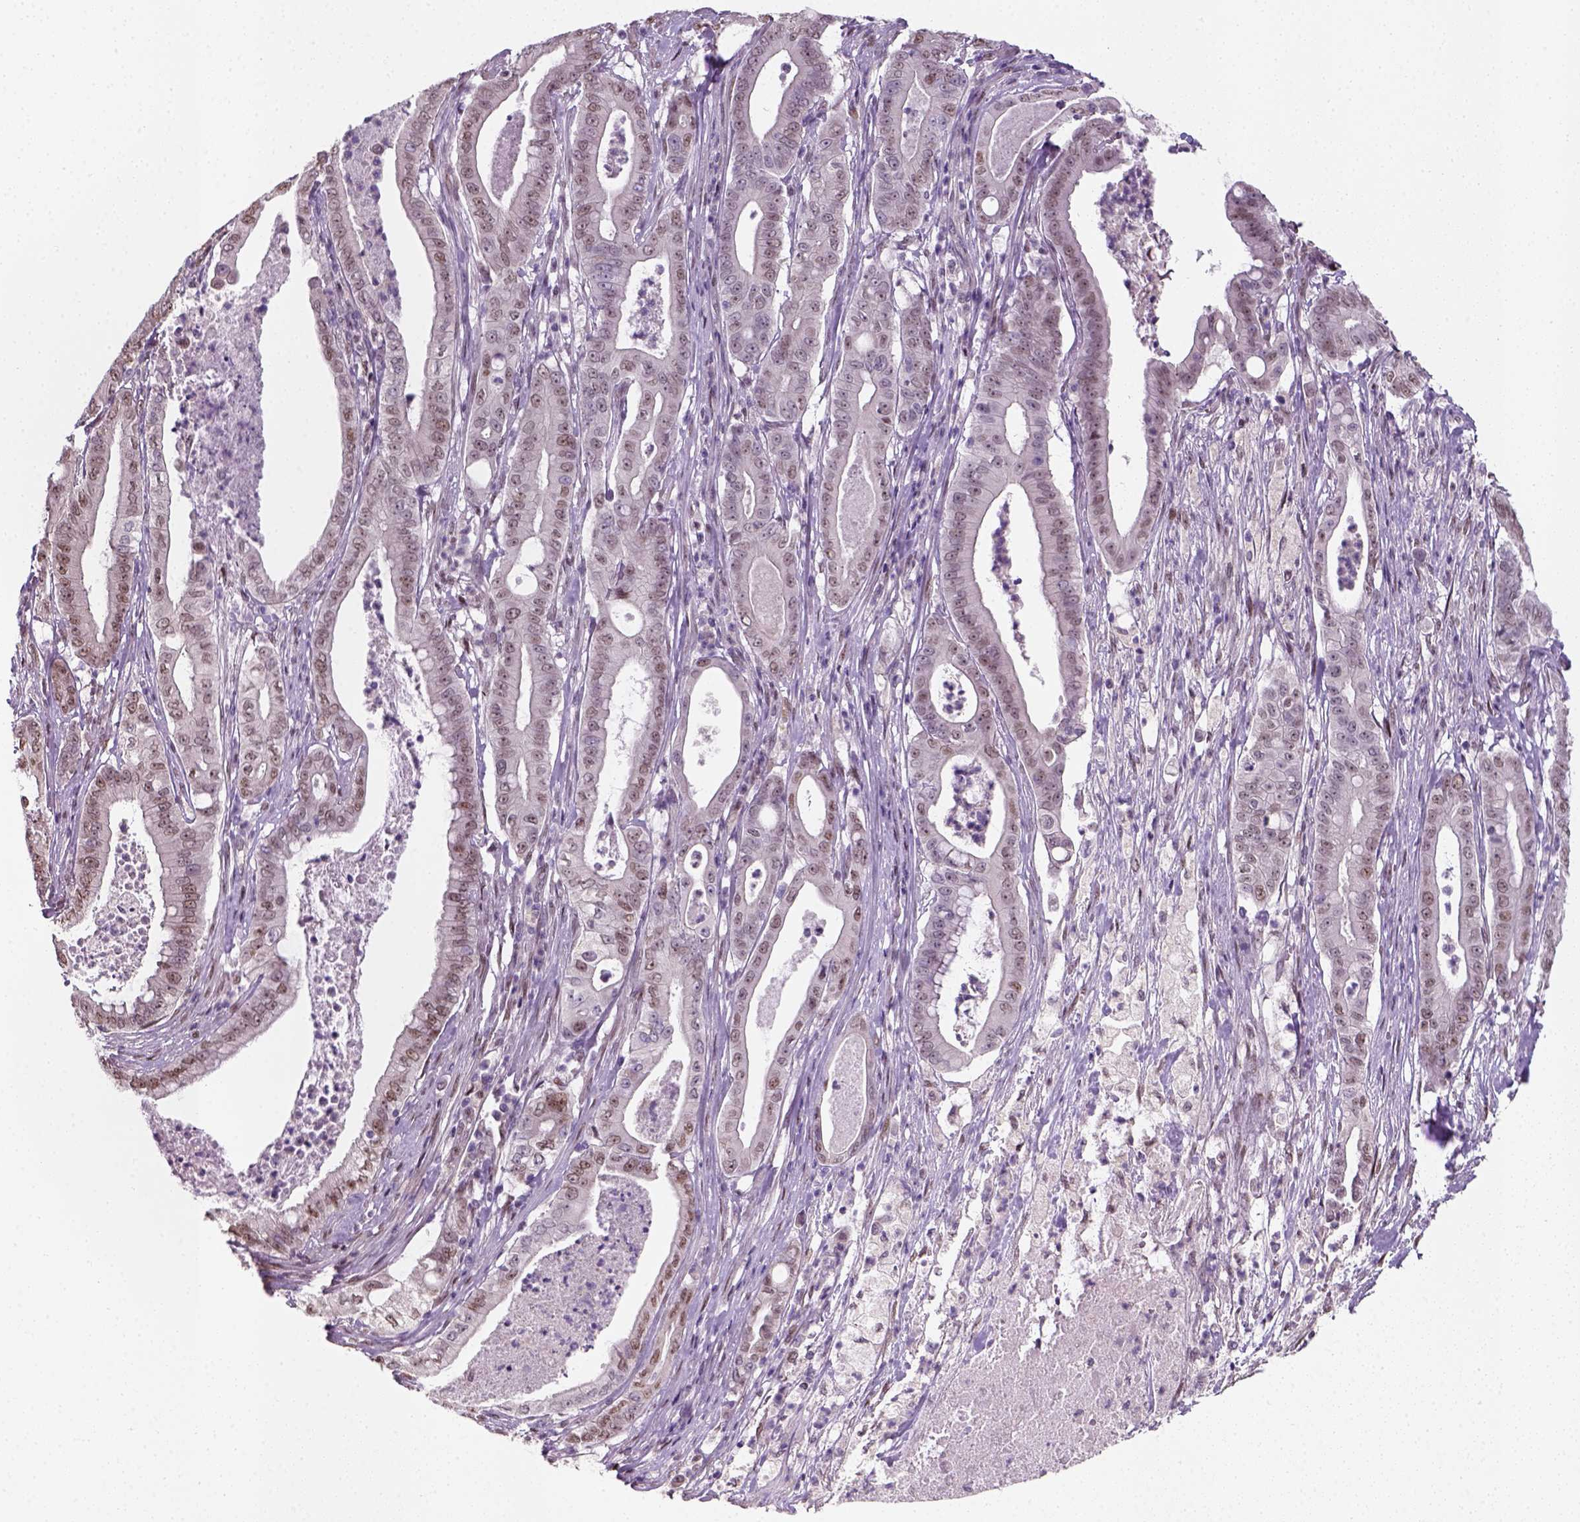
{"staining": {"intensity": "moderate", "quantity": "25%-75%", "location": "nuclear"}, "tissue": "pancreatic cancer", "cell_type": "Tumor cells", "image_type": "cancer", "snomed": [{"axis": "morphology", "description": "Adenocarcinoma, NOS"}, {"axis": "topography", "description": "Pancreas"}], "caption": "A brown stain shows moderate nuclear expression of a protein in adenocarcinoma (pancreatic) tumor cells.", "gene": "C1orf112", "patient": {"sex": "male", "age": 71}}